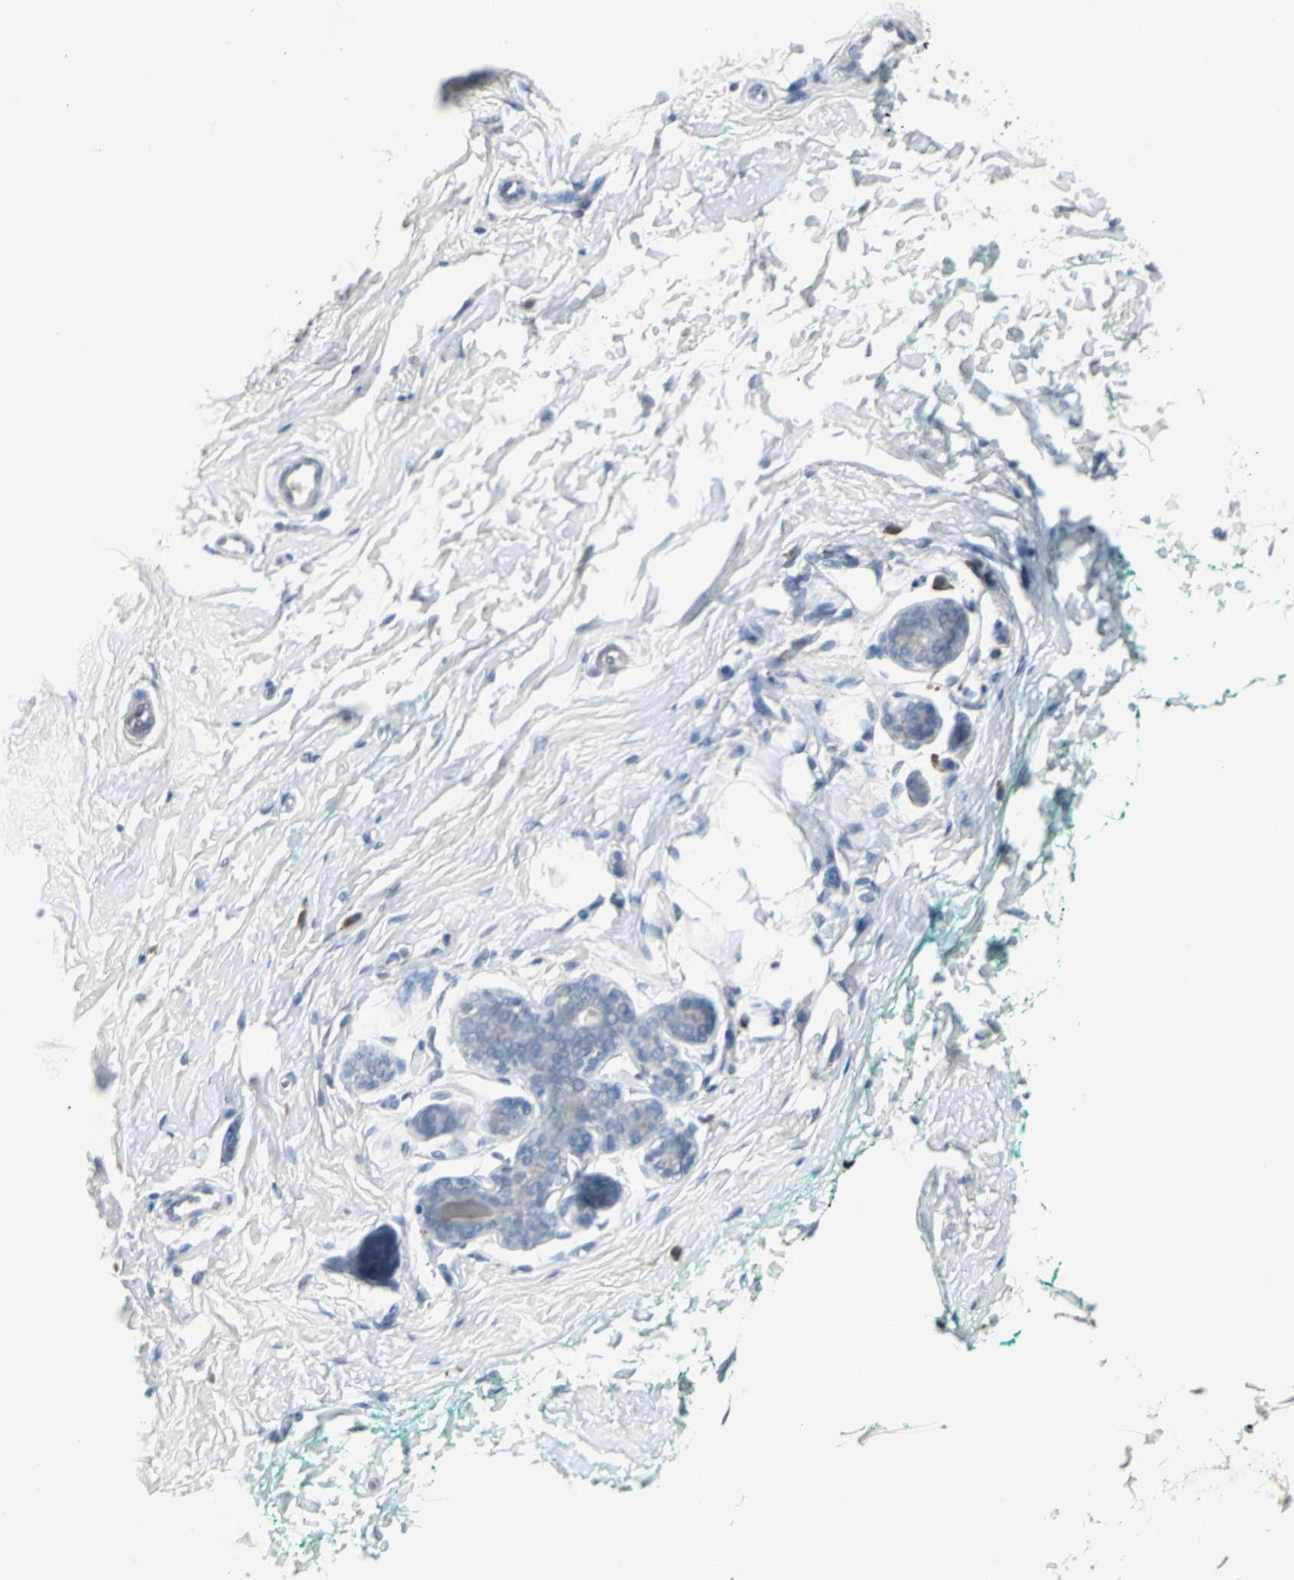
{"staining": {"intensity": "negative", "quantity": "none", "location": "none"}, "tissue": "breast", "cell_type": "Adipocytes", "image_type": "normal", "snomed": [{"axis": "morphology", "description": "Normal tissue, NOS"}, {"axis": "topography", "description": "Breast"}], "caption": "The micrograph displays no significant staining in adipocytes of breast.", "gene": "SLC2A13", "patient": {"sex": "female", "age": 52}}